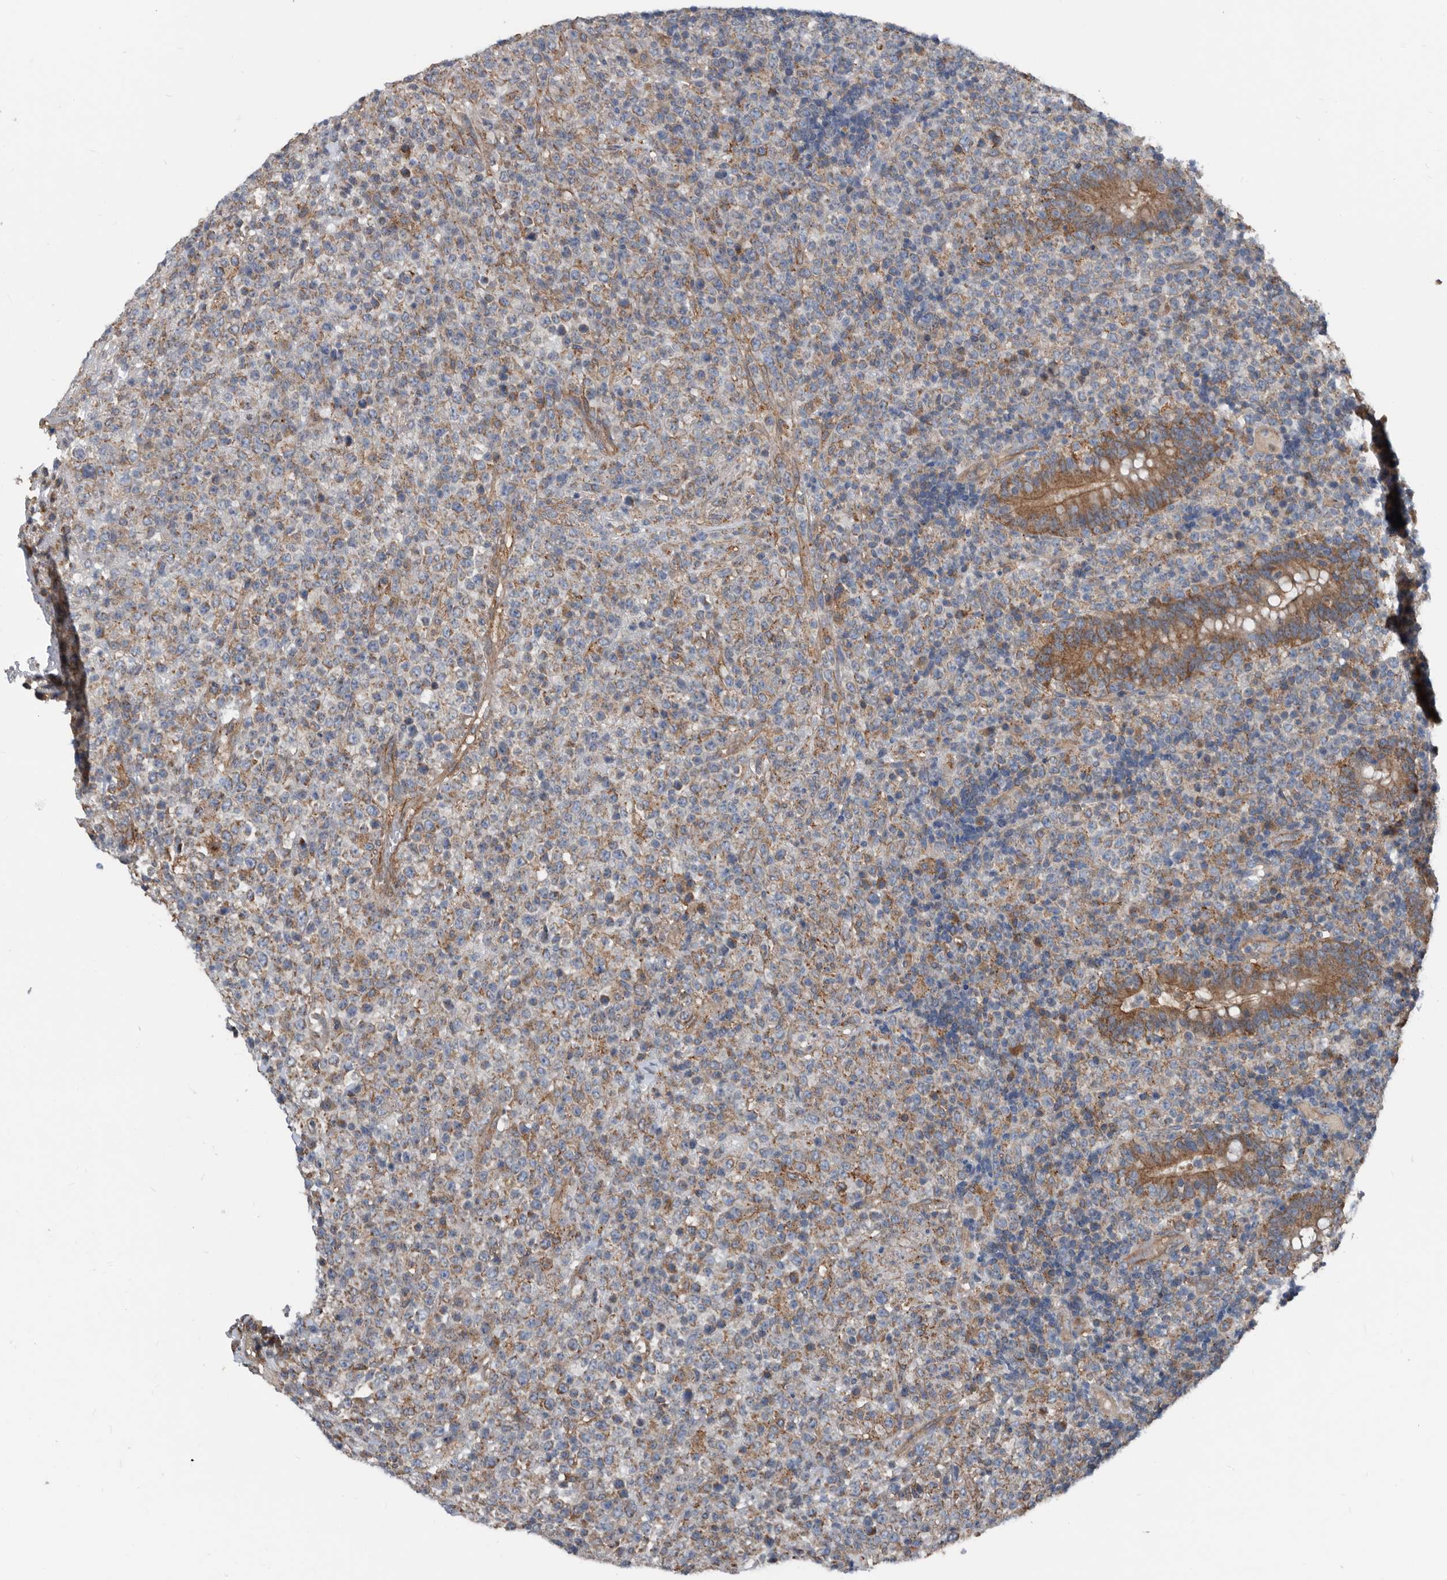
{"staining": {"intensity": "weak", "quantity": ">75%", "location": "cytoplasmic/membranous"}, "tissue": "lymphoma", "cell_type": "Tumor cells", "image_type": "cancer", "snomed": [{"axis": "morphology", "description": "Malignant lymphoma, non-Hodgkin's type, High grade"}, {"axis": "topography", "description": "Colon"}], "caption": "High-grade malignant lymphoma, non-Hodgkin's type tissue demonstrates weak cytoplasmic/membranous staining in about >75% of tumor cells", "gene": "AFAP1", "patient": {"sex": "female", "age": 53}}